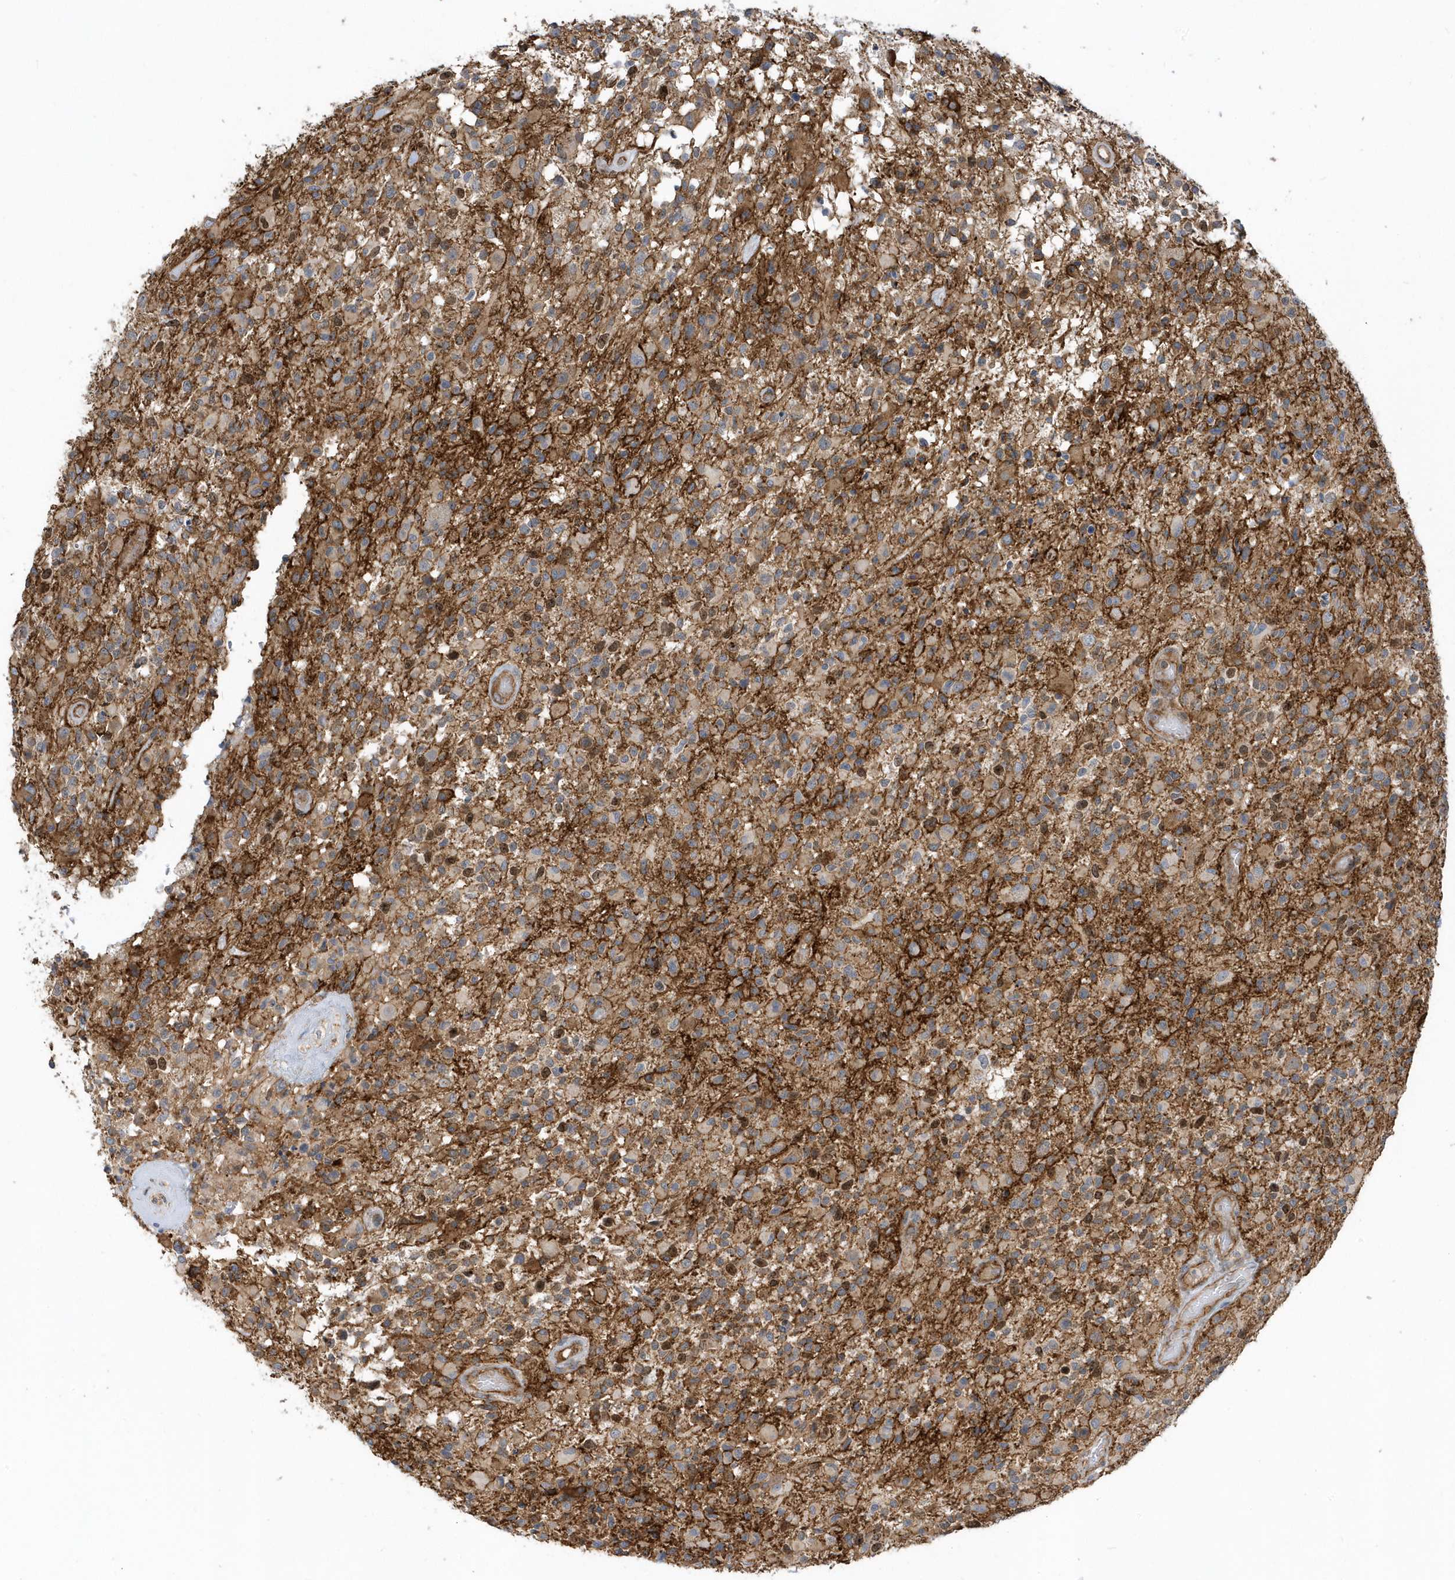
{"staining": {"intensity": "moderate", "quantity": "<25%", "location": "cytoplasmic/membranous,nuclear"}, "tissue": "glioma", "cell_type": "Tumor cells", "image_type": "cancer", "snomed": [{"axis": "morphology", "description": "Glioma, malignant, High grade"}, {"axis": "morphology", "description": "Glioblastoma, NOS"}, {"axis": "topography", "description": "Brain"}], "caption": "The photomicrograph shows staining of glioblastoma, revealing moderate cytoplasmic/membranous and nuclear protein expression (brown color) within tumor cells.", "gene": "HRH4", "patient": {"sex": "male", "age": 60}}